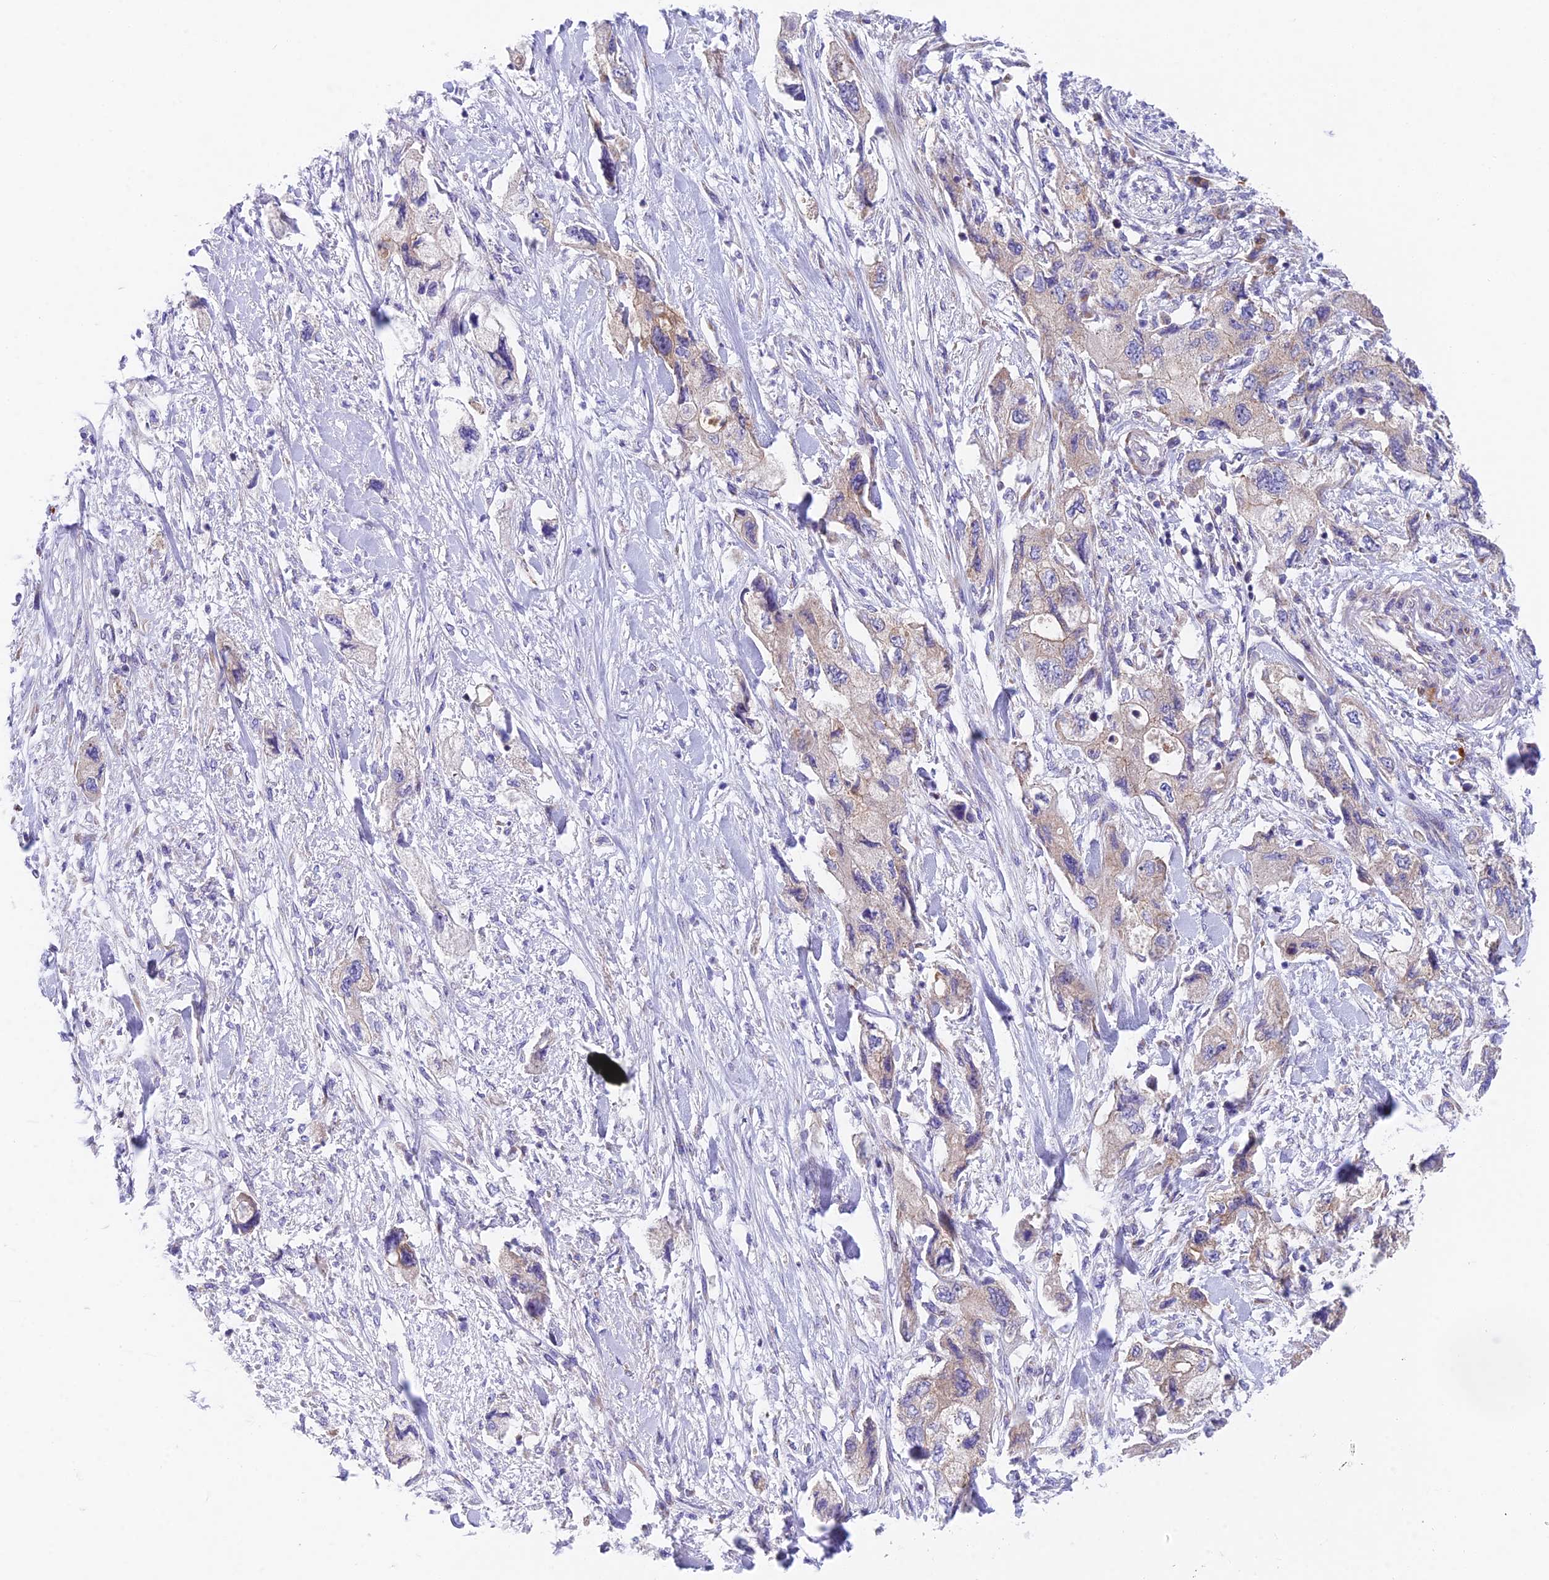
{"staining": {"intensity": "weak", "quantity": "<25%", "location": "cytoplasmic/membranous"}, "tissue": "pancreatic cancer", "cell_type": "Tumor cells", "image_type": "cancer", "snomed": [{"axis": "morphology", "description": "Adenocarcinoma, NOS"}, {"axis": "topography", "description": "Pancreas"}], "caption": "This is a micrograph of IHC staining of adenocarcinoma (pancreatic), which shows no expression in tumor cells.", "gene": "MVB12A", "patient": {"sex": "female", "age": 73}}